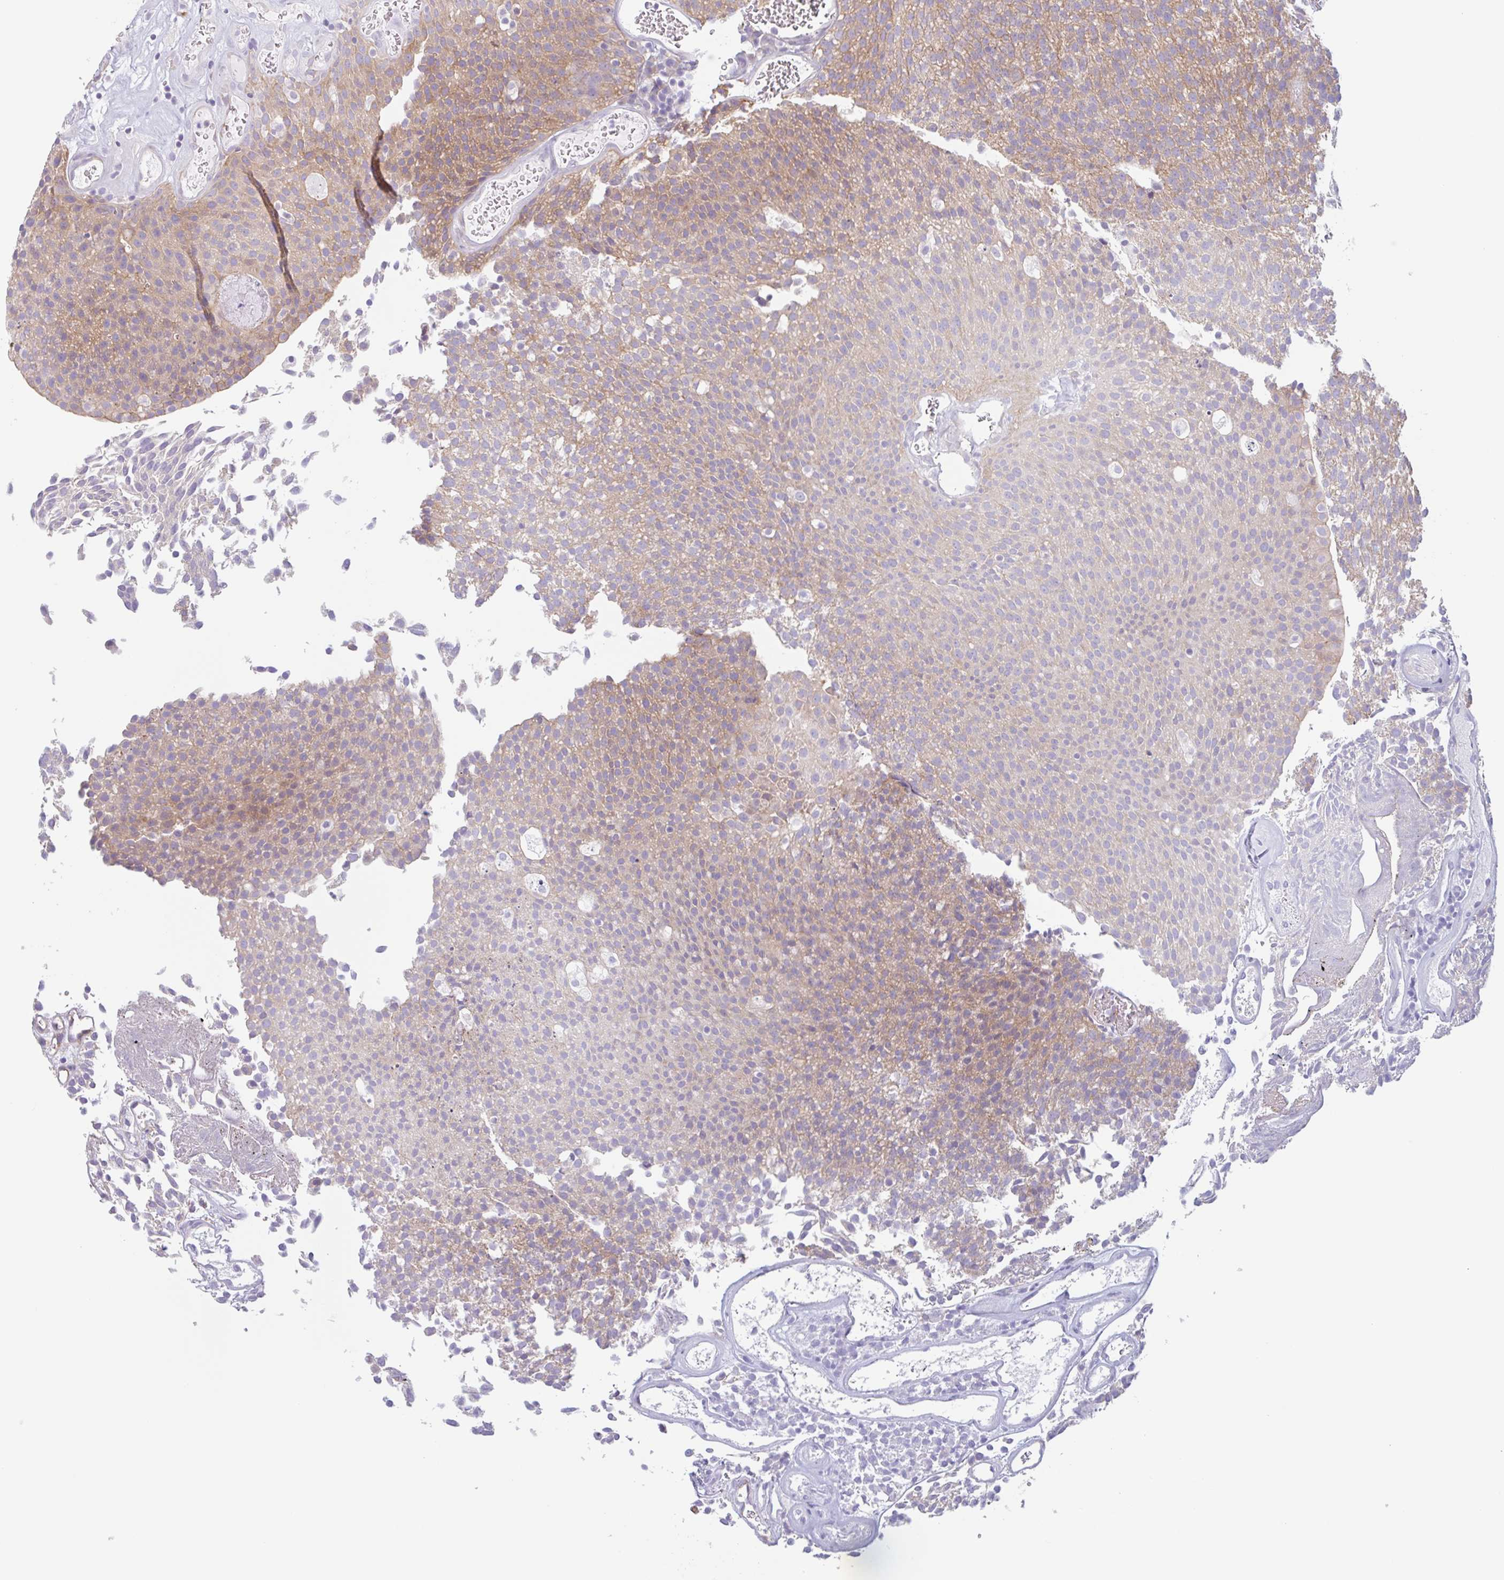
{"staining": {"intensity": "moderate", "quantity": "25%-75%", "location": "cytoplasmic/membranous"}, "tissue": "urothelial cancer", "cell_type": "Tumor cells", "image_type": "cancer", "snomed": [{"axis": "morphology", "description": "Urothelial carcinoma, Low grade"}, {"axis": "topography", "description": "Urinary bladder"}], "caption": "Urothelial carcinoma (low-grade) was stained to show a protein in brown. There is medium levels of moderate cytoplasmic/membranous positivity in approximately 25%-75% of tumor cells.", "gene": "MYH10", "patient": {"sex": "female", "age": 79}}